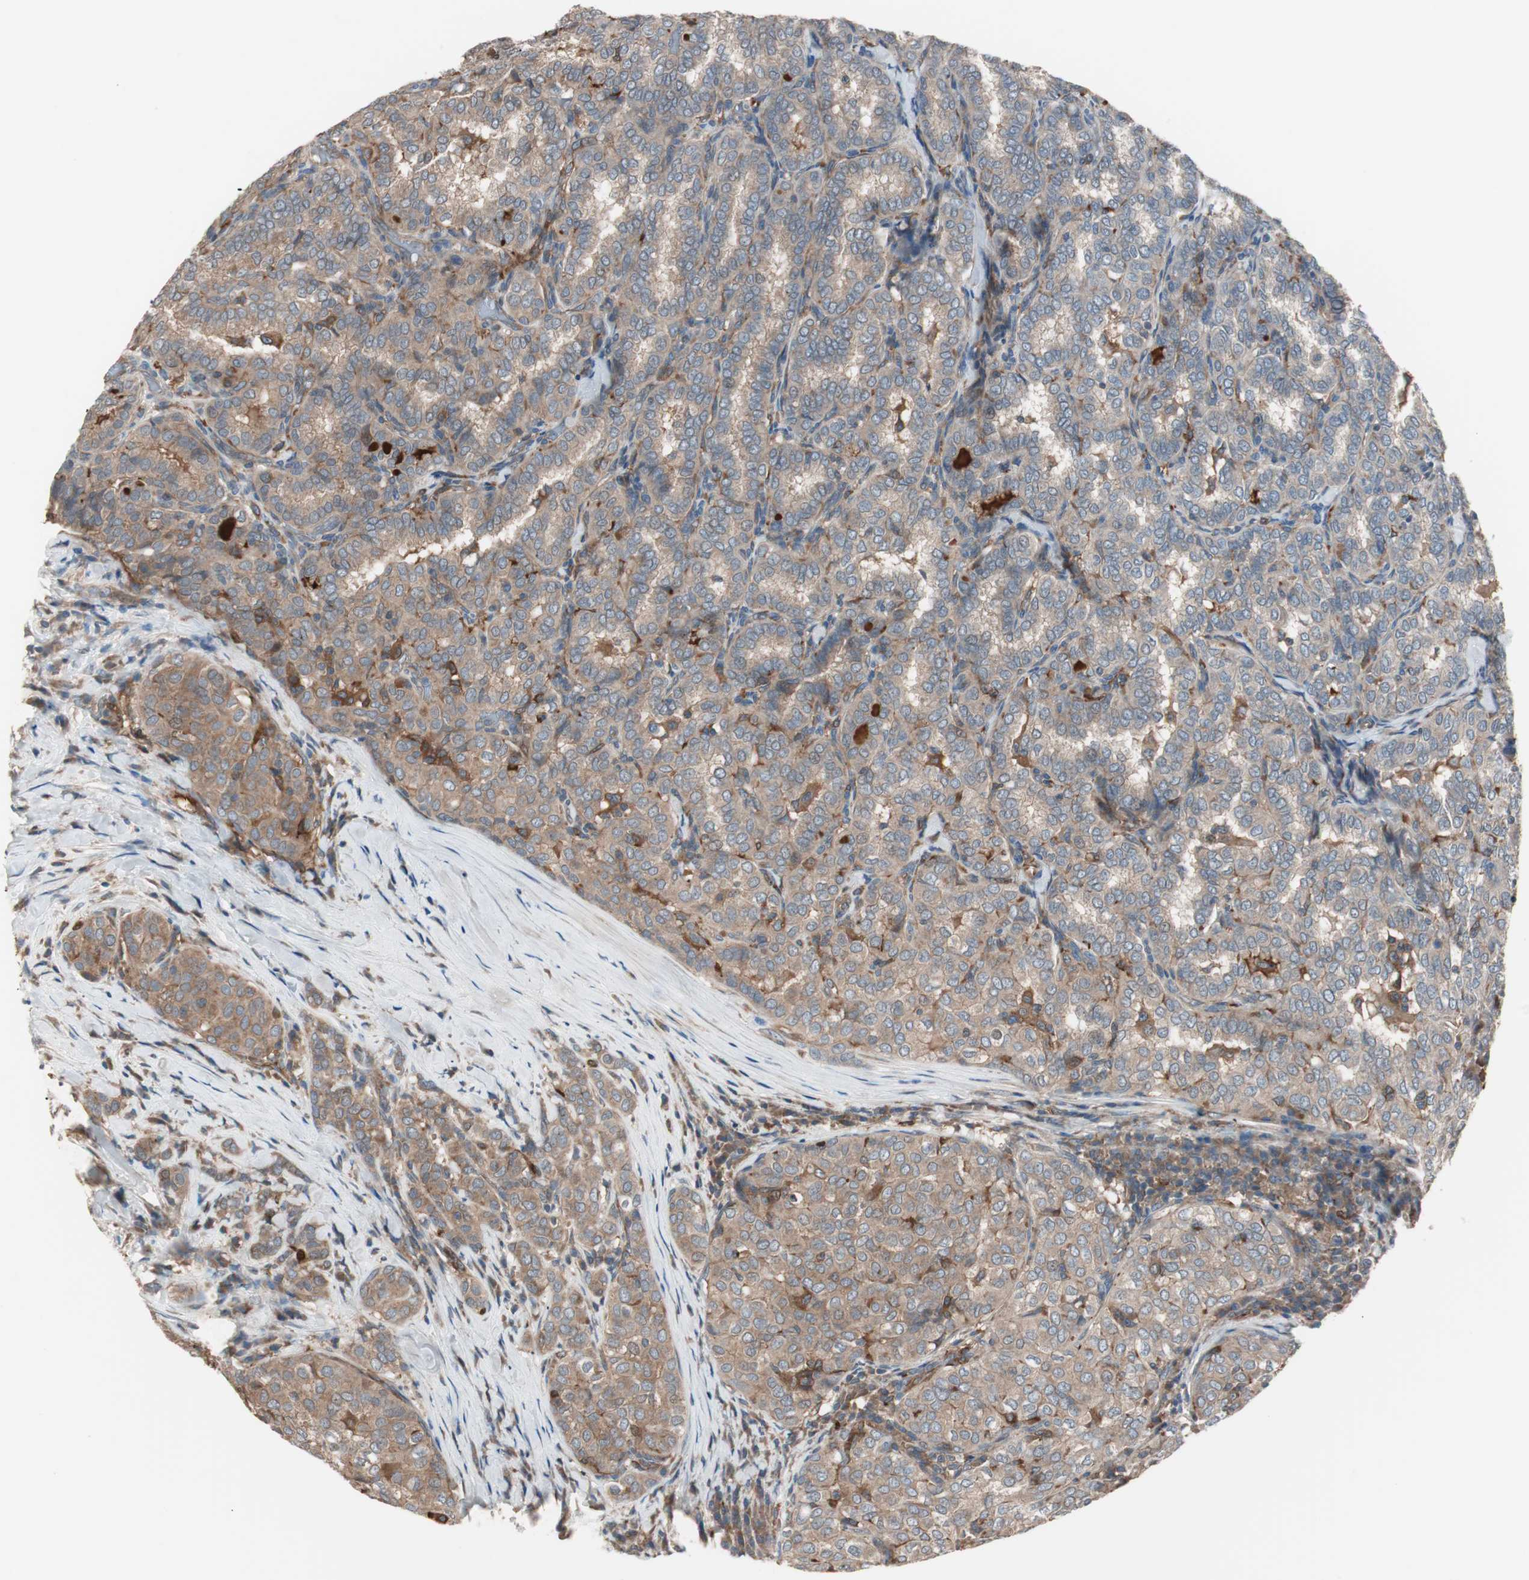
{"staining": {"intensity": "moderate", "quantity": ">75%", "location": "cytoplasmic/membranous"}, "tissue": "thyroid cancer", "cell_type": "Tumor cells", "image_type": "cancer", "snomed": [{"axis": "morphology", "description": "Papillary adenocarcinoma, NOS"}, {"axis": "topography", "description": "Thyroid gland"}], "caption": "Thyroid cancer tissue demonstrates moderate cytoplasmic/membranous positivity in about >75% of tumor cells", "gene": "STAB1", "patient": {"sex": "female", "age": 30}}